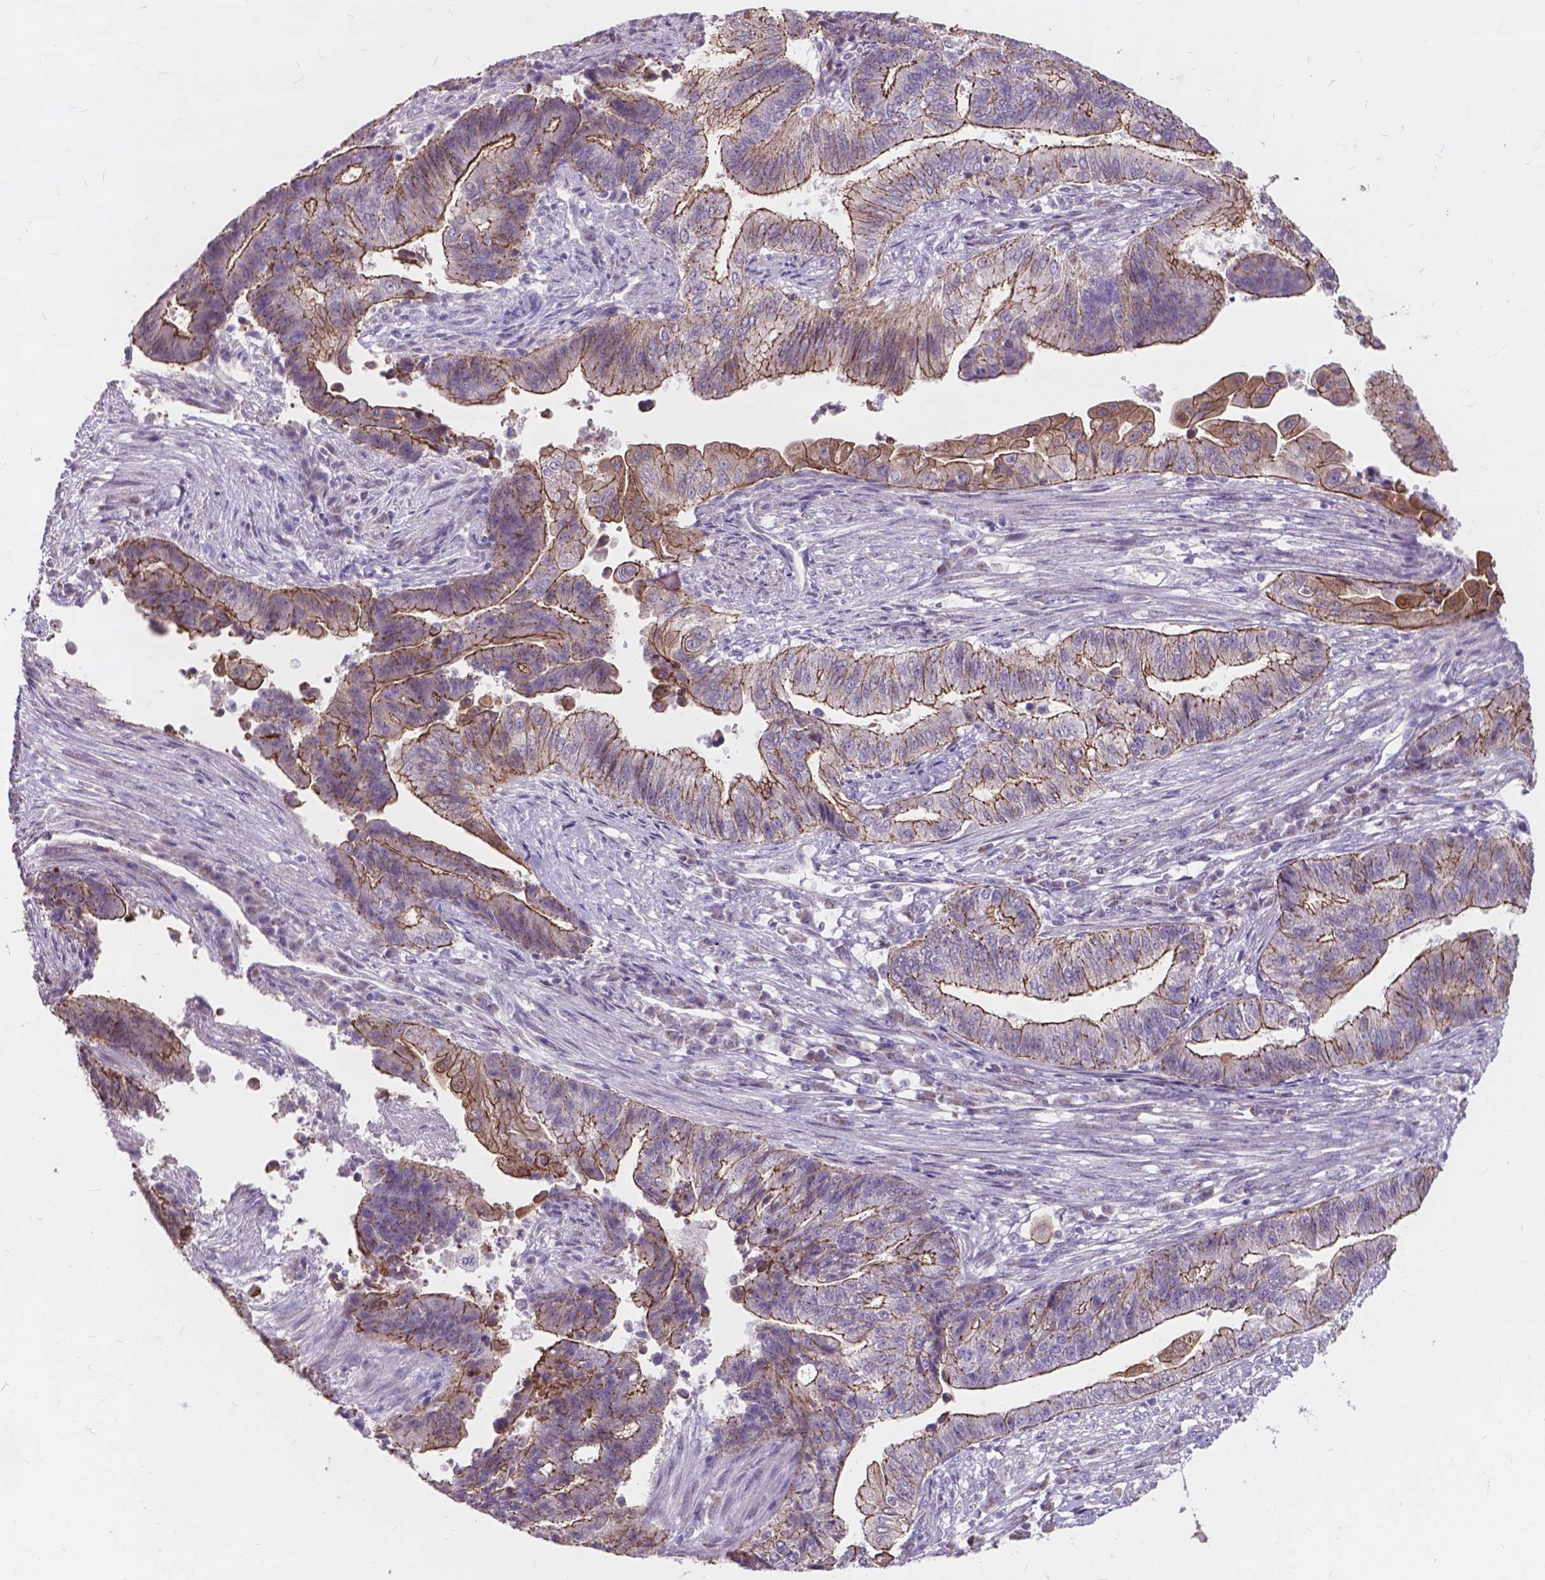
{"staining": {"intensity": "moderate", "quantity": "25%-75%", "location": "cytoplasmic/membranous"}, "tissue": "endometrial cancer", "cell_type": "Tumor cells", "image_type": "cancer", "snomed": [{"axis": "morphology", "description": "Adenocarcinoma, NOS"}, {"axis": "topography", "description": "Uterus"}, {"axis": "topography", "description": "Endometrium"}], "caption": "Protein staining reveals moderate cytoplasmic/membranous staining in about 25%-75% of tumor cells in endometrial cancer (adenocarcinoma).", "gene": "MYH14", "patient": {"sex": "female", "age": 54}}